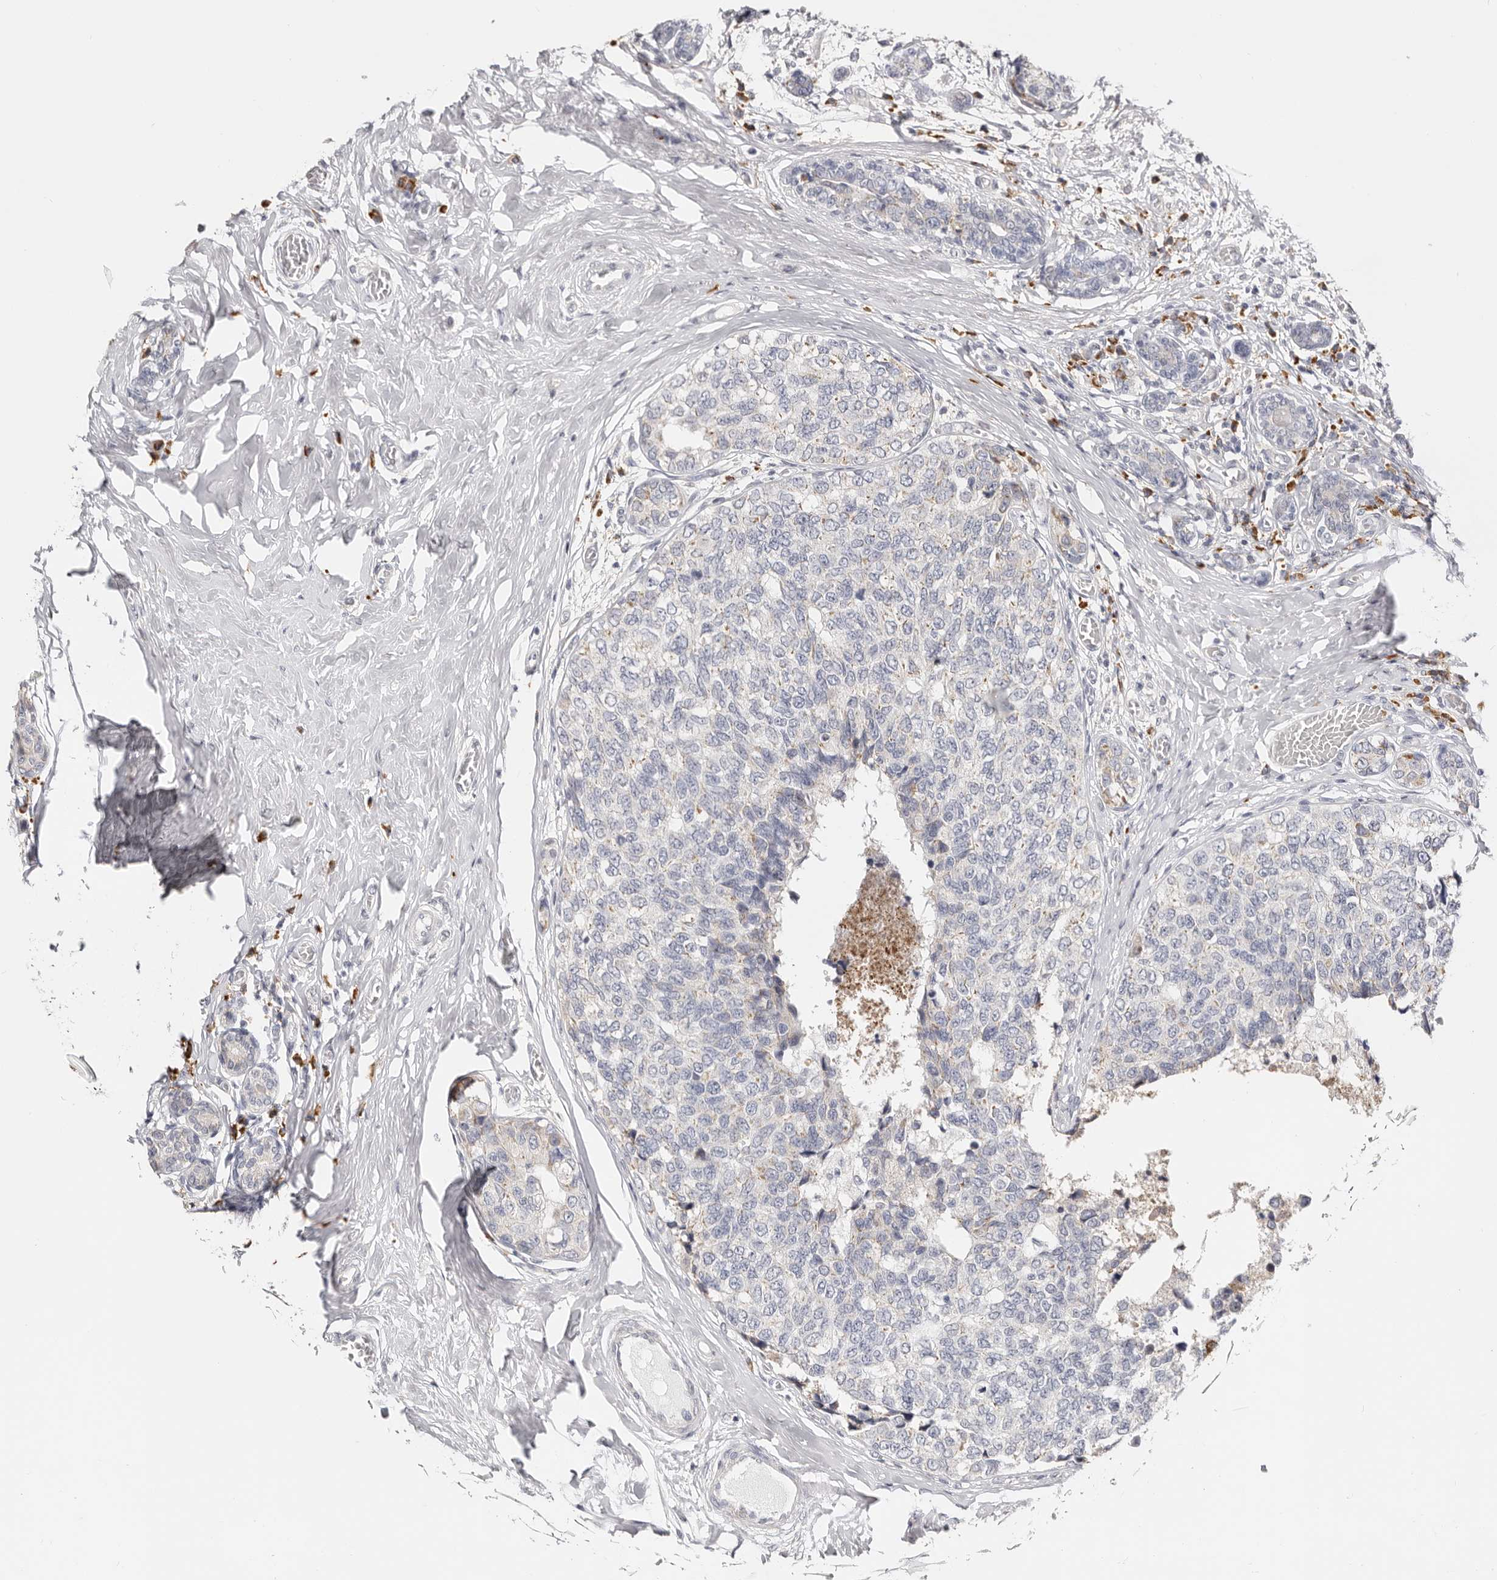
{"staining": {"intensity": "negative", "quantity": "none", "location": "none"}, "tissue": "breast cancer", "cell_type": "Tumor cells", "image_type": "cancer", "snomed": [{"axis": "morphology", "description": "Normal tissue, NOS"}, {"axis": "morphology", "description": "Duct carcinoma"}, {"axis": "topography", "description": "Breast"}], "caption": "A high-resolution micrograph shows immunohistochemistry (IHC) staining of breast cancer (infiltrating ductal carcinoma), which reveals no significant staining in tumor cells.", "gene": "IL32", "patient": {"sex": "female", "age": 43}}